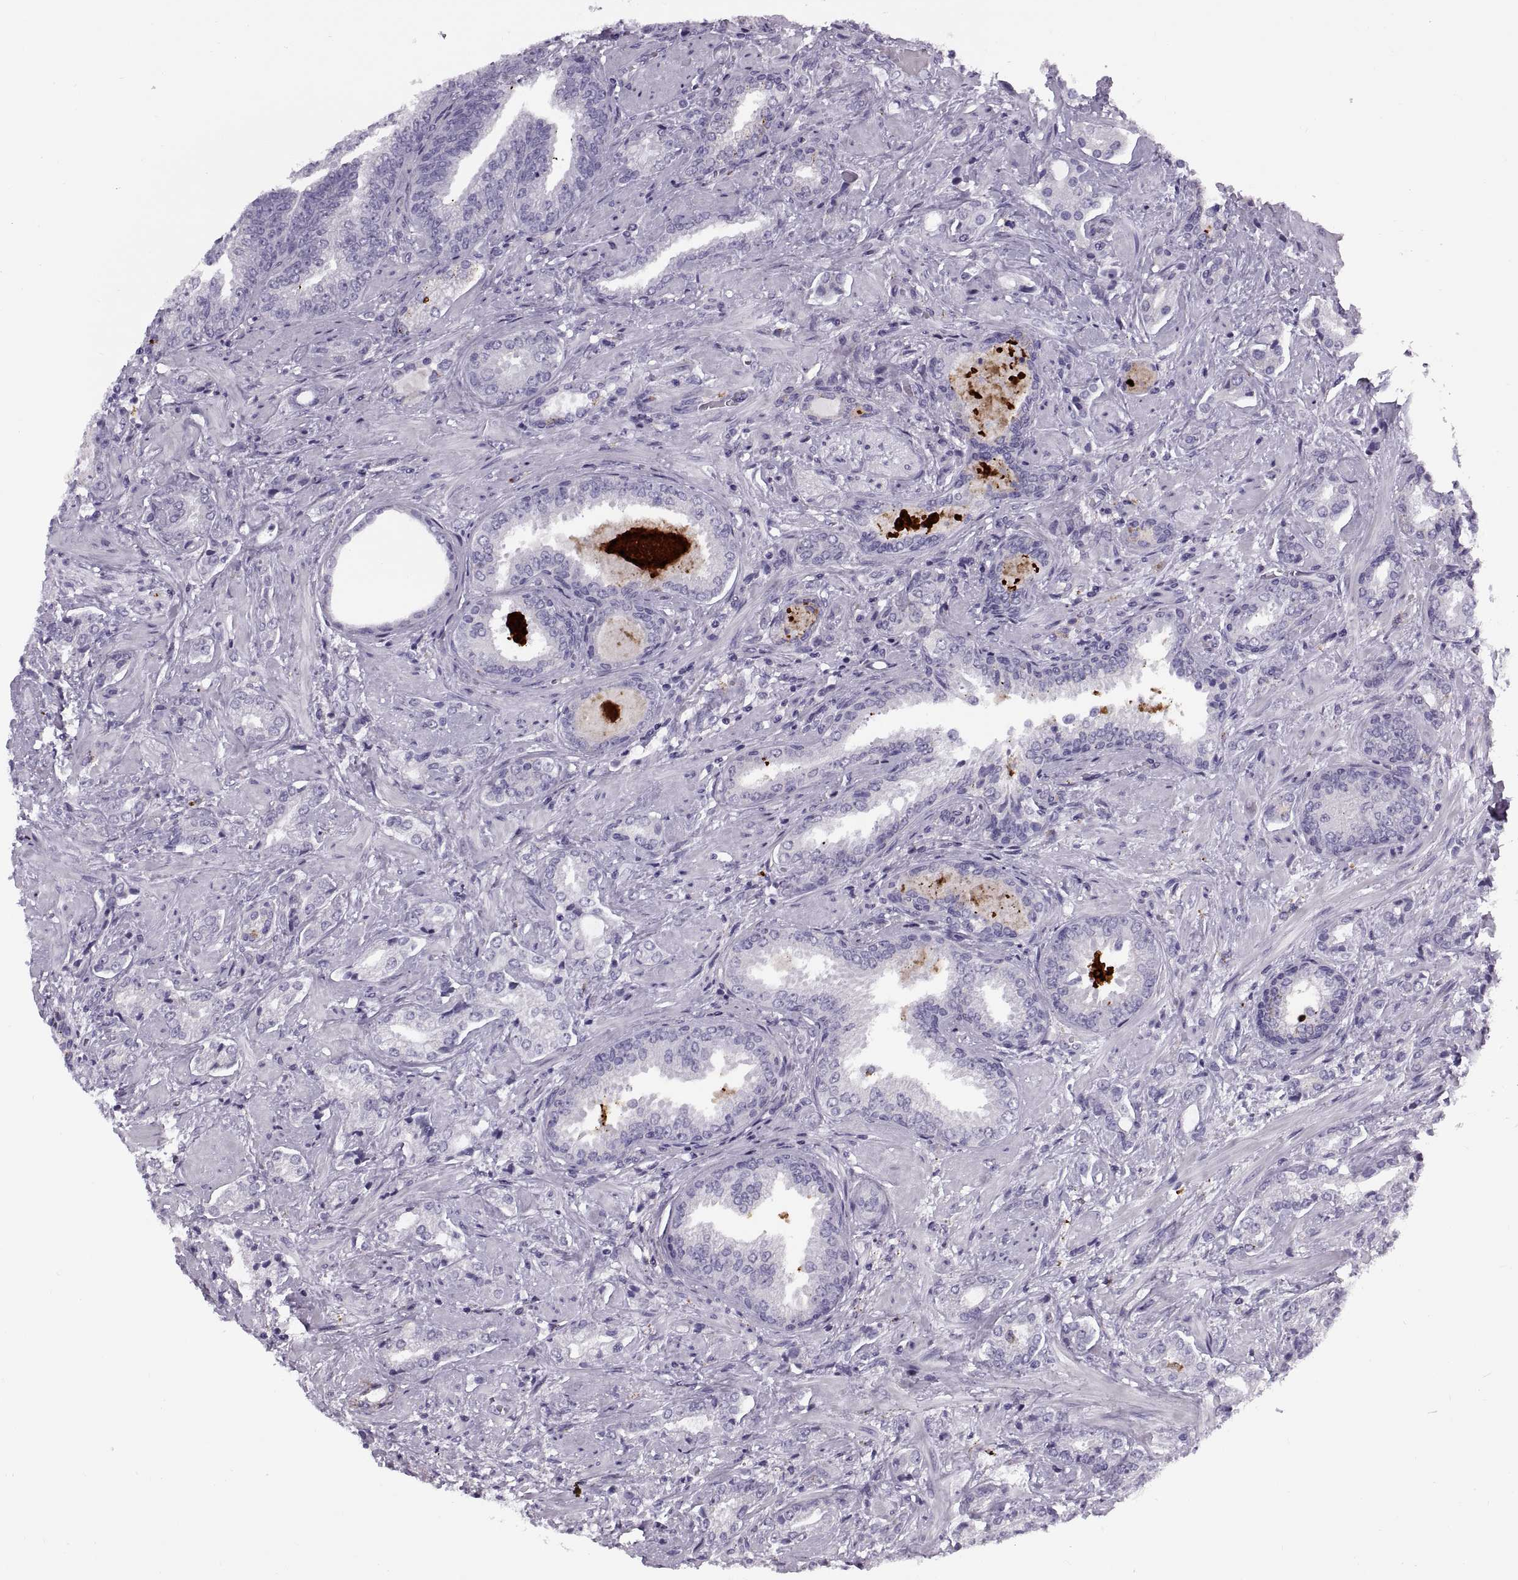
{"staining": {"intensity": "negative", "quantity": "none", "location": "none"}, "tissue": "prostate cancer", "cell_type": "Tumor cells", "image_type": "cancer", "snomed": [{"axis": "morphology", "description": "Adenocarcinoma, Low grade"}, {"axis": "topography", "description": "Prostate"}], "caption": "Immunohistochemistry (IHC) of human low-grade adenocarcinoma (prostate) displays no staining in tumor cells.", "gene": "CALCR", "patient": {"sex": "male", "age": 61}}